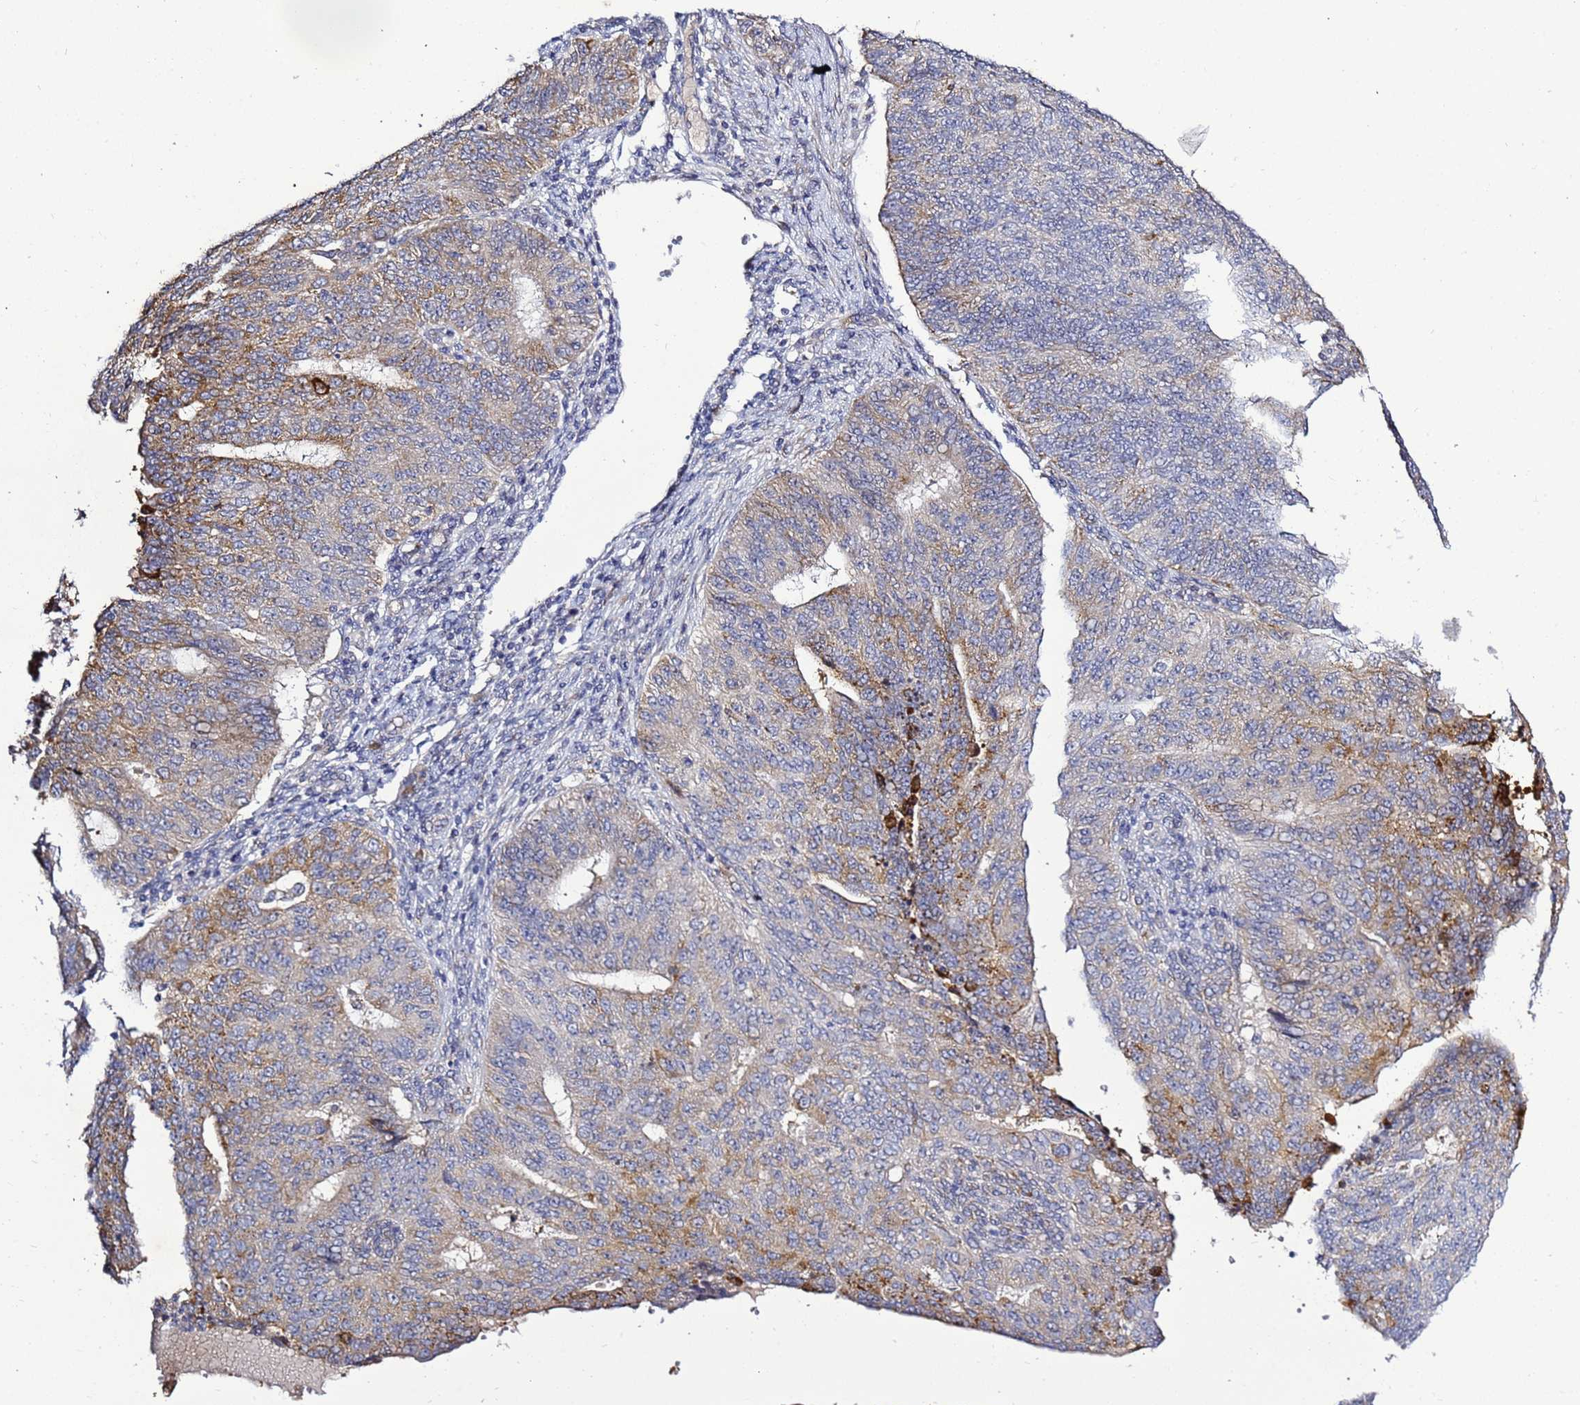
{"staining": {"intensity": "moderate", "quantity": "25%-75%", "location": "cytoplasmic/membranous"}, "tissue": "endometrial cancer", "cell_type": "Tumor cells", "image_type": "cancer", "snomed": [{"axis": "morphology", "description": "Adenocarcinoma, NOS"}, {"axis": "topography", "description": "Endometrium"}], "caption": "The photomicrograph reveals immunohistochemical staining of endometrial adenocarcinoma. There is moderate cytoplasmic/membranous staining is present in about 25%-75% of tumor cells. Nuclei are stained in blue.", "gene": "NOL8", "patient": {"sex": "female", "age": 32}}